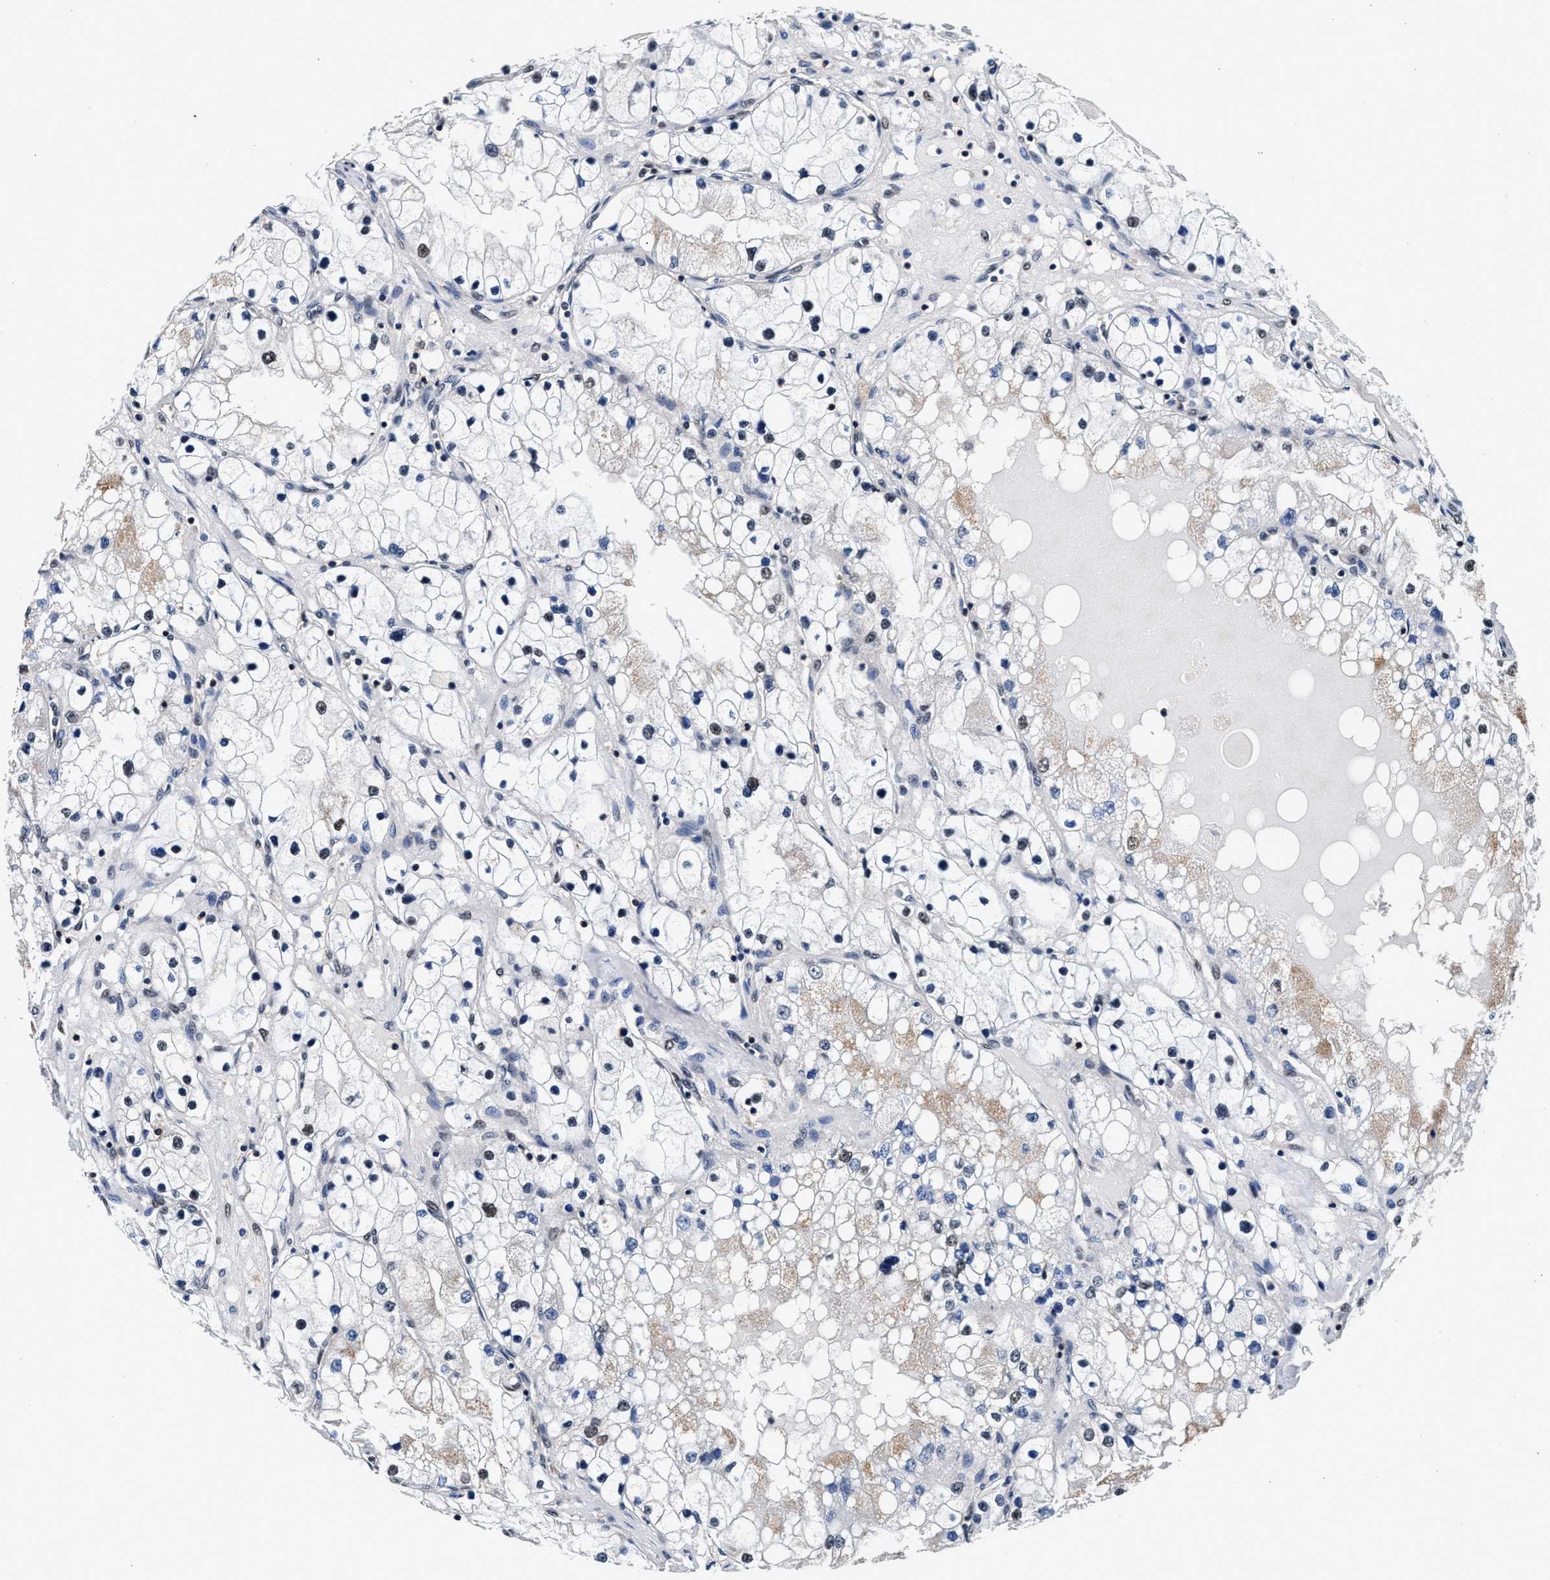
{"staining": {"intensity": "weak", "quantity": "<25%", "location": "nuclear"}, "tissue": "renal cancer", "cell_type": "Tumor cells", "image_type": "cancer", "snomed": [{"axis": "morphology", "description": "Adenocarcinoma, NOS"}, {"axis": "topography", "description": "Kidney"}], "caption": "Adenocarcinoma (renal) was stained to show a protein in brown. There is no significant positivity in tumor cells.", "gene": "USP16", "patient": {"sex": "male", "age": 68}}